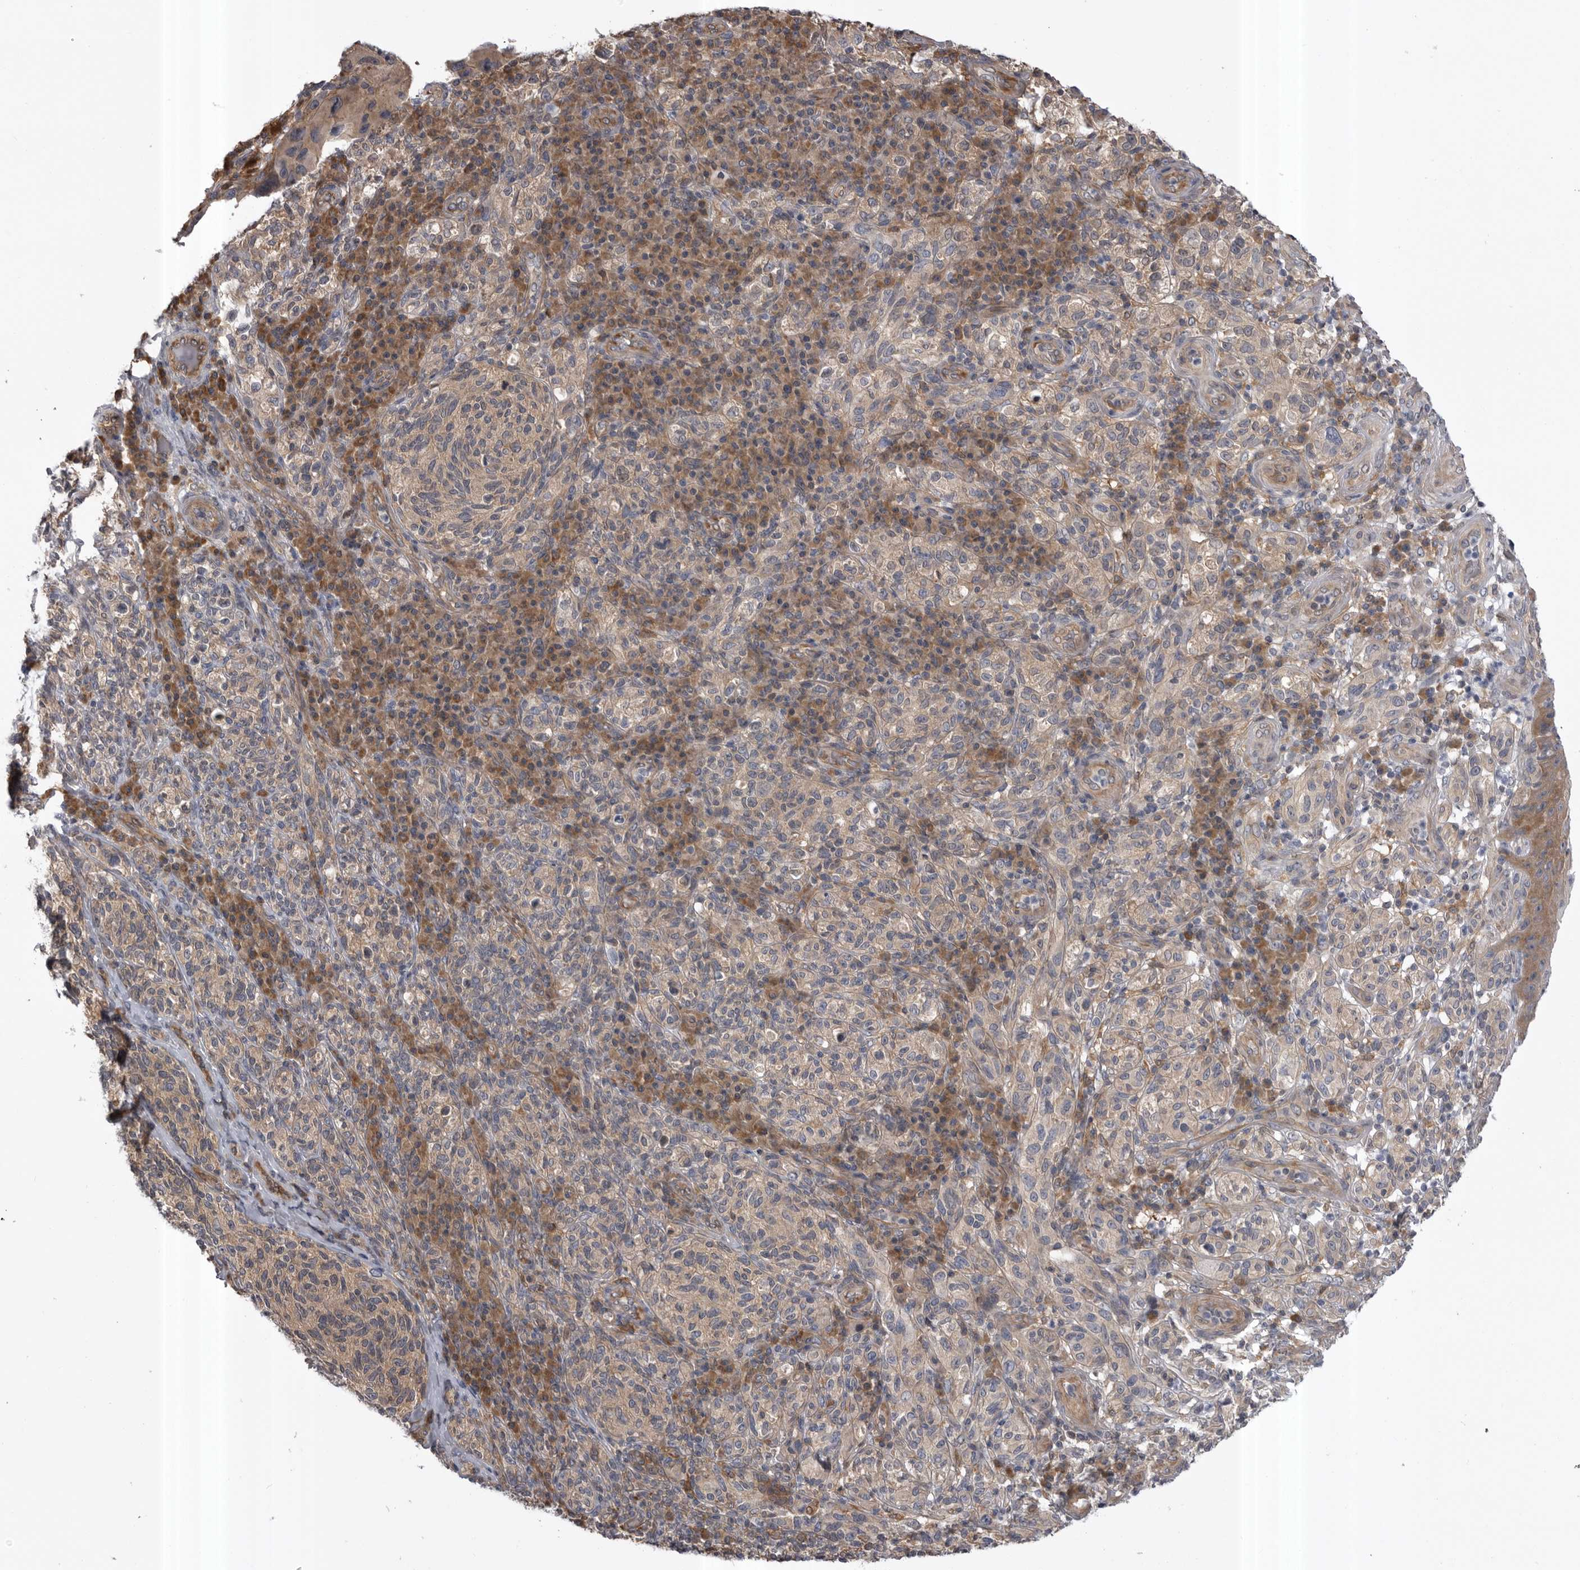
{"staining": {"intensity": "weak", "quantity": ">75%", "location": "cytoplasmic/membranous"}, "tissue": "melanoma", "cell_type": "Tumor cells", "image_type": "cancer", "snomed": [{"axis": "morphology", "description": "Malignant melanoma, NOS"}, {"axis": "topography", "description": "Skin"}], "caption": "A micrograph of human malignant melanoma stained for a protein demonstrates weak cytoplasmic/membranous brown staining in tumor cells. Immunohistochemistry (ihc) stains the protein in brown and the nuclei are stained blue.", "gene": "RAB3GAP2", "patient": {"sex": "female", "age": 73}}